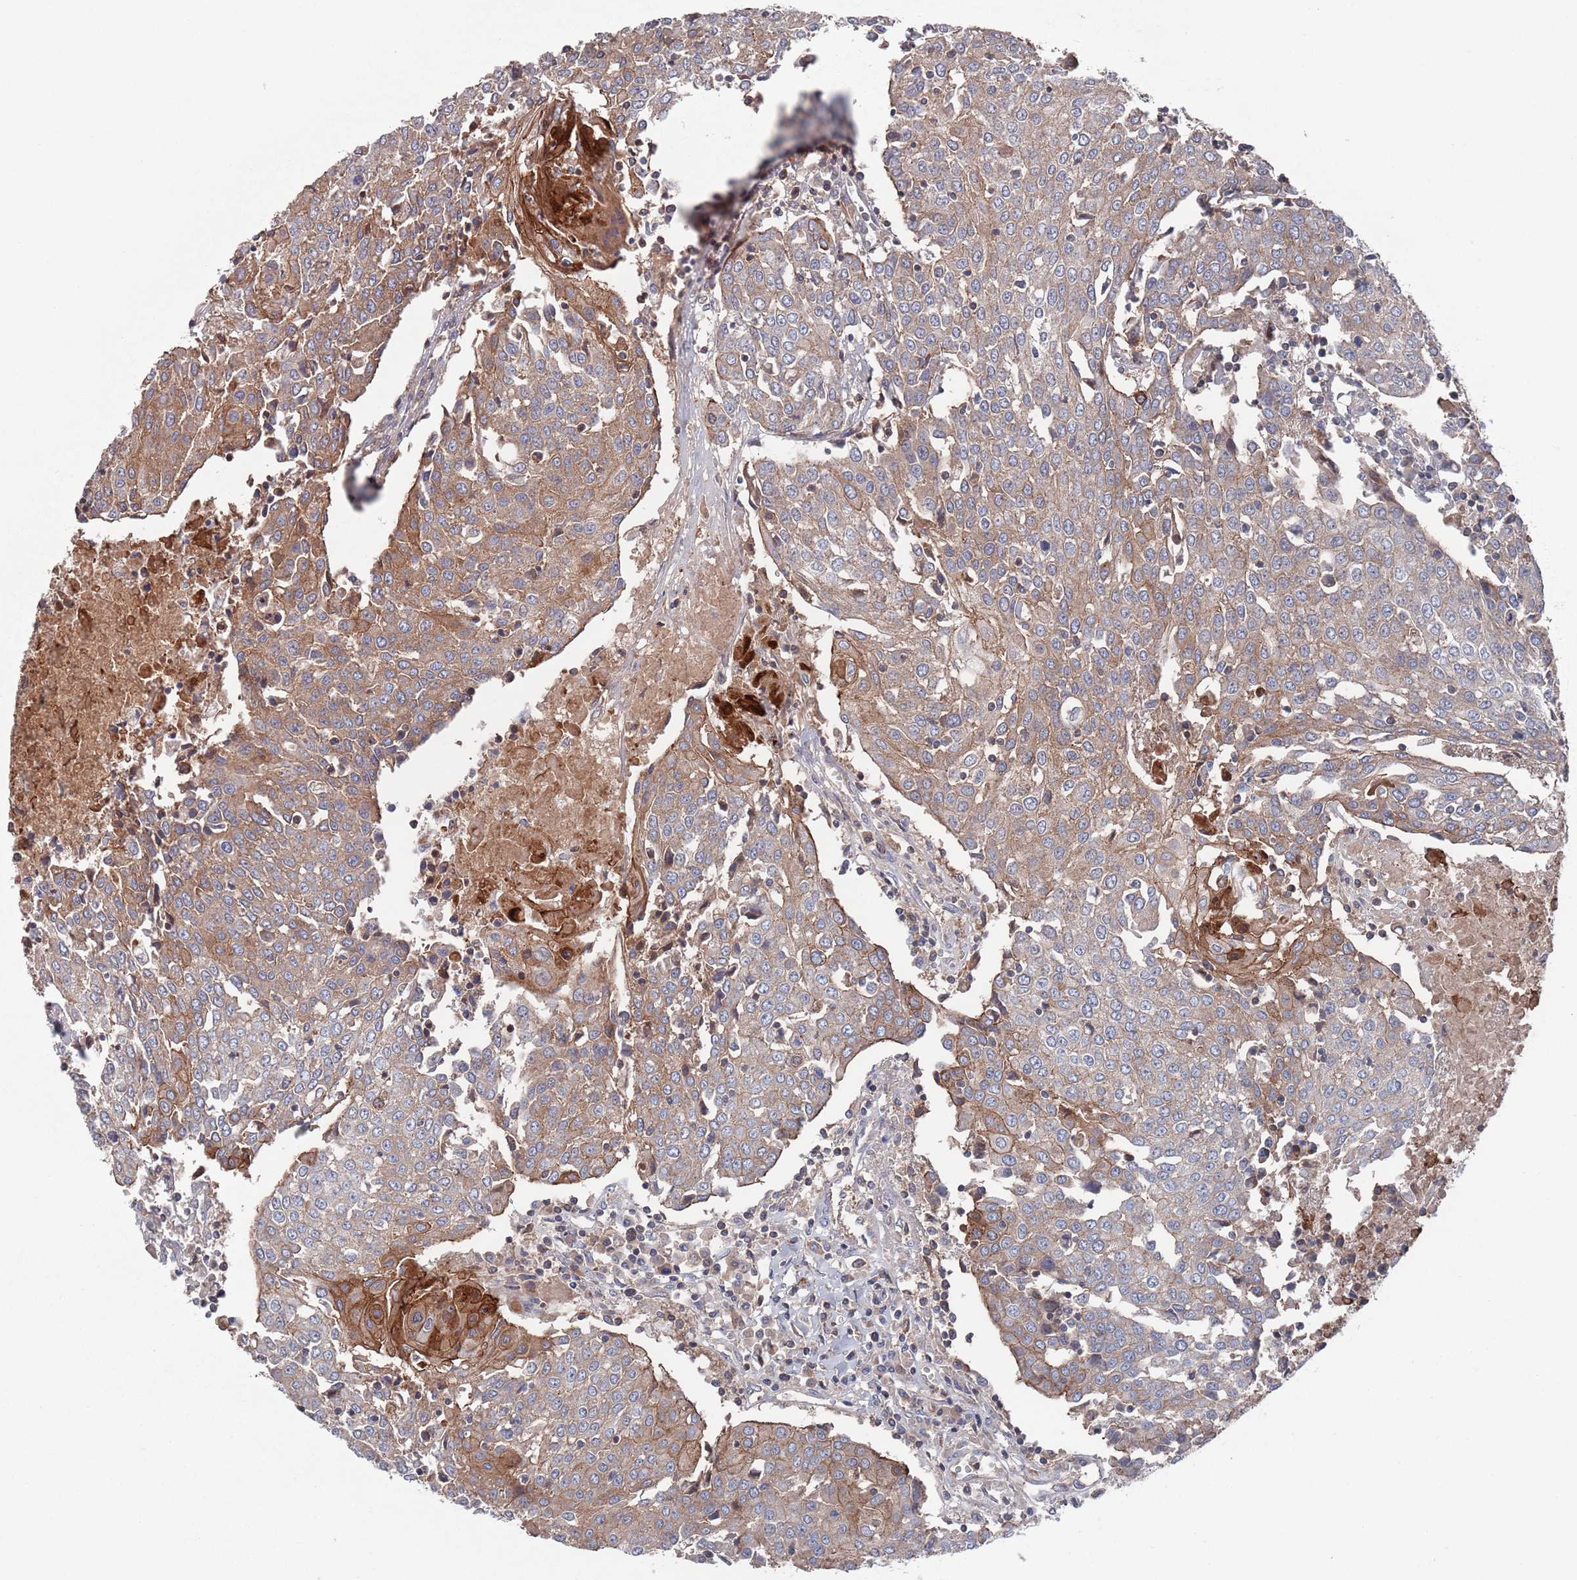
{"staining": {"intensity": "moderate", "quantity": "25%-75%", "location": "cytoplasmic/membranous"}, "tissue": "urothelial cancer", "cell_type": "Tumor cells", "image_type": "cancer", "snomed": [{"axis": "morphology", "description": "Urothelial carcinoma, High grade"}, {"axis": "topography", "description": "Urinary bladder"}], "caption": "Immunohistochemistry (IHC) image of neoplastic tissue: high-grade urothelial carcinoma stained using immunohistochemistry (IHC) exhibits medium levels of moderate protein expression localized specifically in the cytoplasmic/membranous of tumor cells, appearing as a cytoplasmic/membranous brown color.", "gene": "PLEKHA4", "patient": {"sex": "female", "age": 85}}